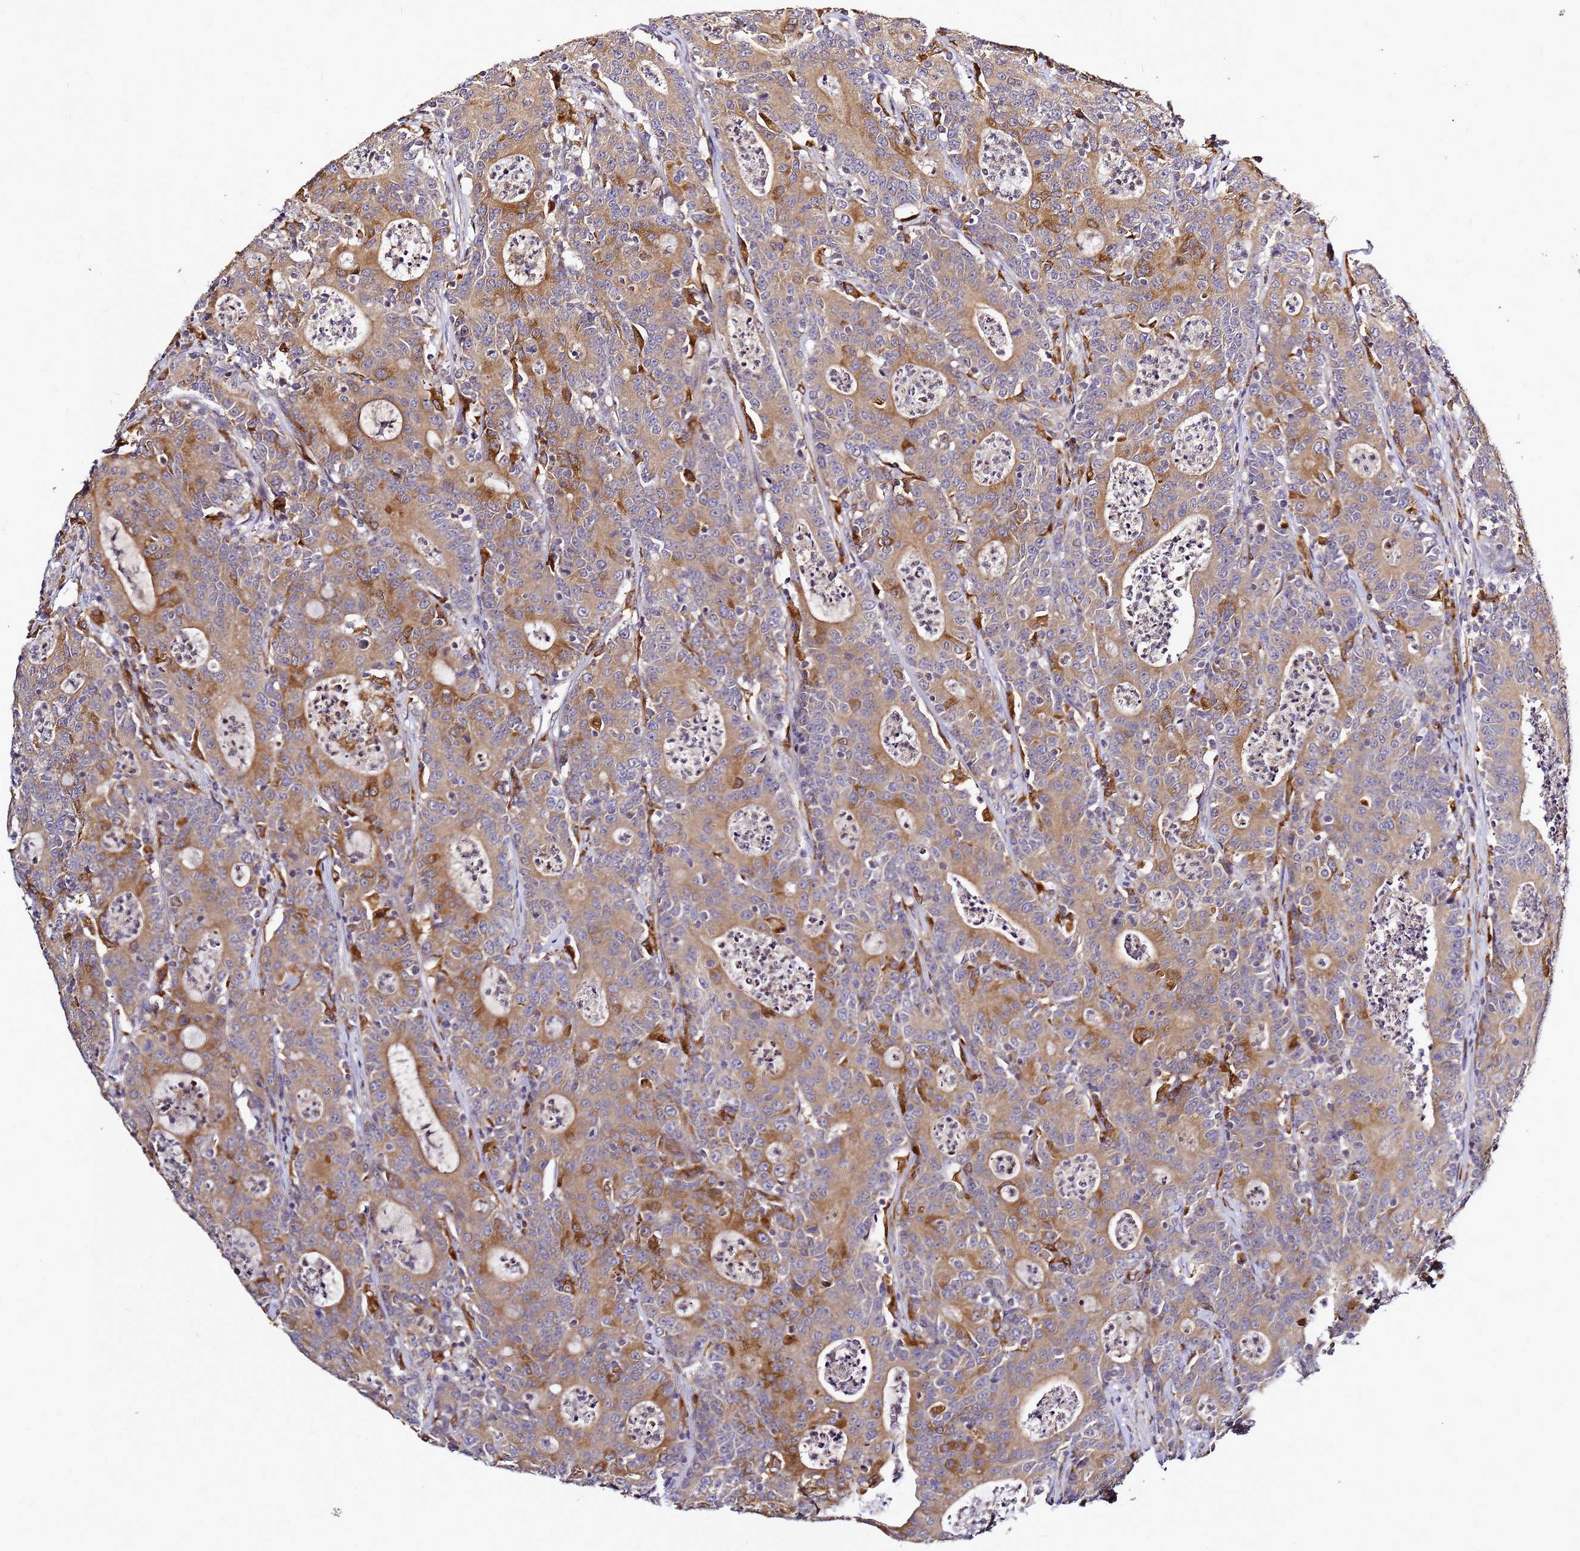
{"staining": {"intensity": "moderate", "quantity": ">75%", "location": "cytoplasmic/membranous"}, "tissue": "colorectal cancer", "cell_type": "Tumor cells", "image_type": "cancer", "snomed": [{"axis": "morphology", "description": "Adenocarcinoma, NOS"}, {"axis": "topography", "description": "Colon"}], "caption": "Immunohistochemistry (IHC) micrograph of neoplastic tissue: colorectal cancer stained using immunohistochemistry demonstrates medium levels of moderate protein expression localized specifically in the cytoplasmic/membranous of tumor cells, appearing as a cytoplasmic/membranous brown color.", "gene": "ADPGK", "patient": {"sex": "male", "age": 83}}